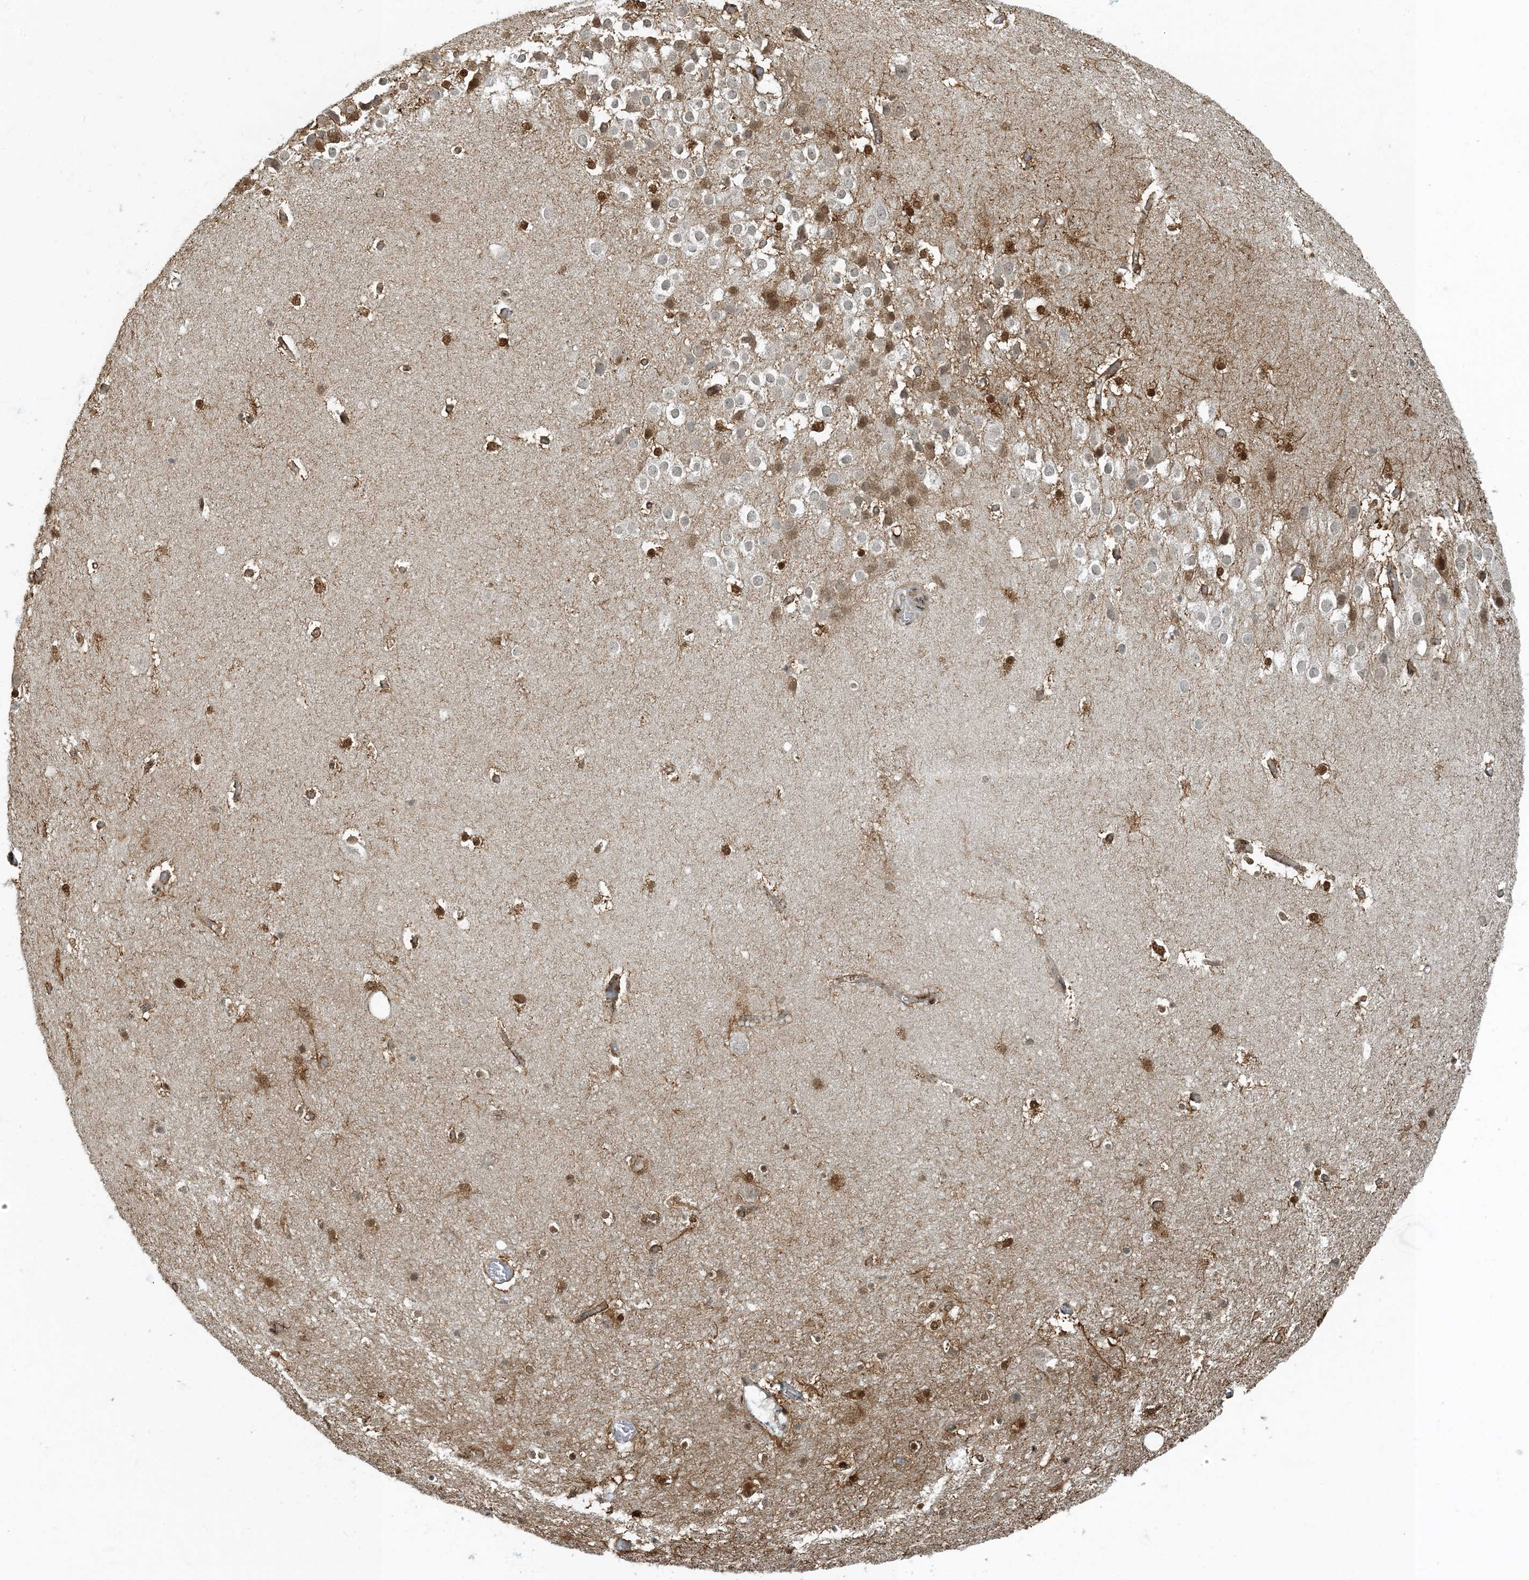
{"staining": {"intensity": "moderate", "quantity": "25%-75%", "location": "nuclear"}, "tissue": "hippocampus", "cell_type": "Glial cells", "image_type": "normal", "snomed": [{"axis": "morphology", "description": "Normal tissue, NOS"}, {"axis": "topography", "description": "Hippocampus"}], "caption": "Brown immunohistochemical staining in unremarkable hippocampus reveals moderate nuclear expression in about 25%-75% of glial cells.", "gene": "MBD1", "patient": {"sex": "female", "age": 52}}